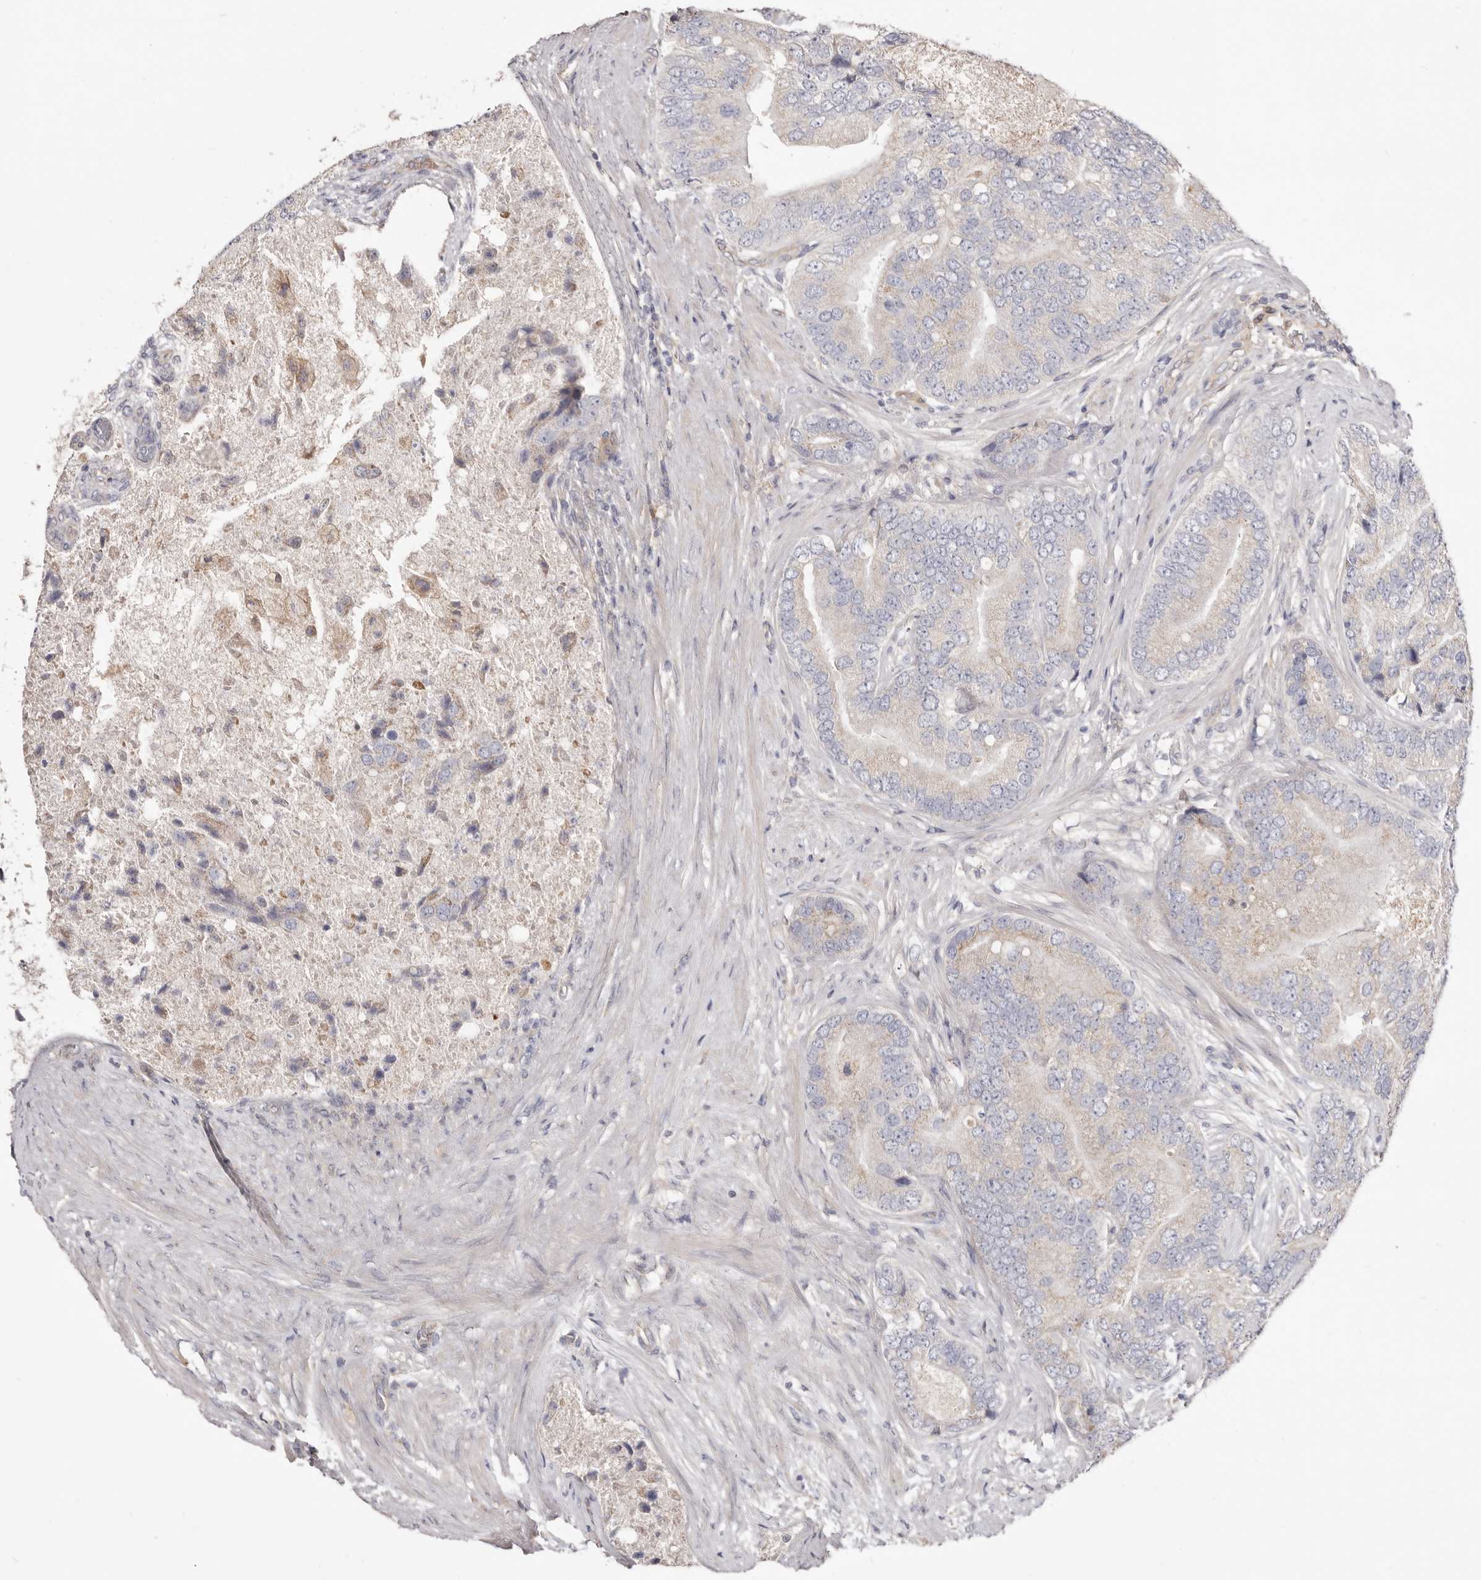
{"staining": {"intensity": "negative", "quantity": "none", "location": "none"}, "tissue": "prostate cancer", "cell_type": "Tumor cells", "image_type": "cancer", "snomed": [{"axis": "morphology", "description": "Adenocarcinoma, High grade"}, {"axis": "topography", "description": "Prostate"}], "caption": "IHC micrograph of human prostate adenocarcinoma (high-grade) stained for a protein (brown), which shows no expression in tumor cells.", "gene": "LRRC25", "patient": {"sex": "male", "age": 70}}